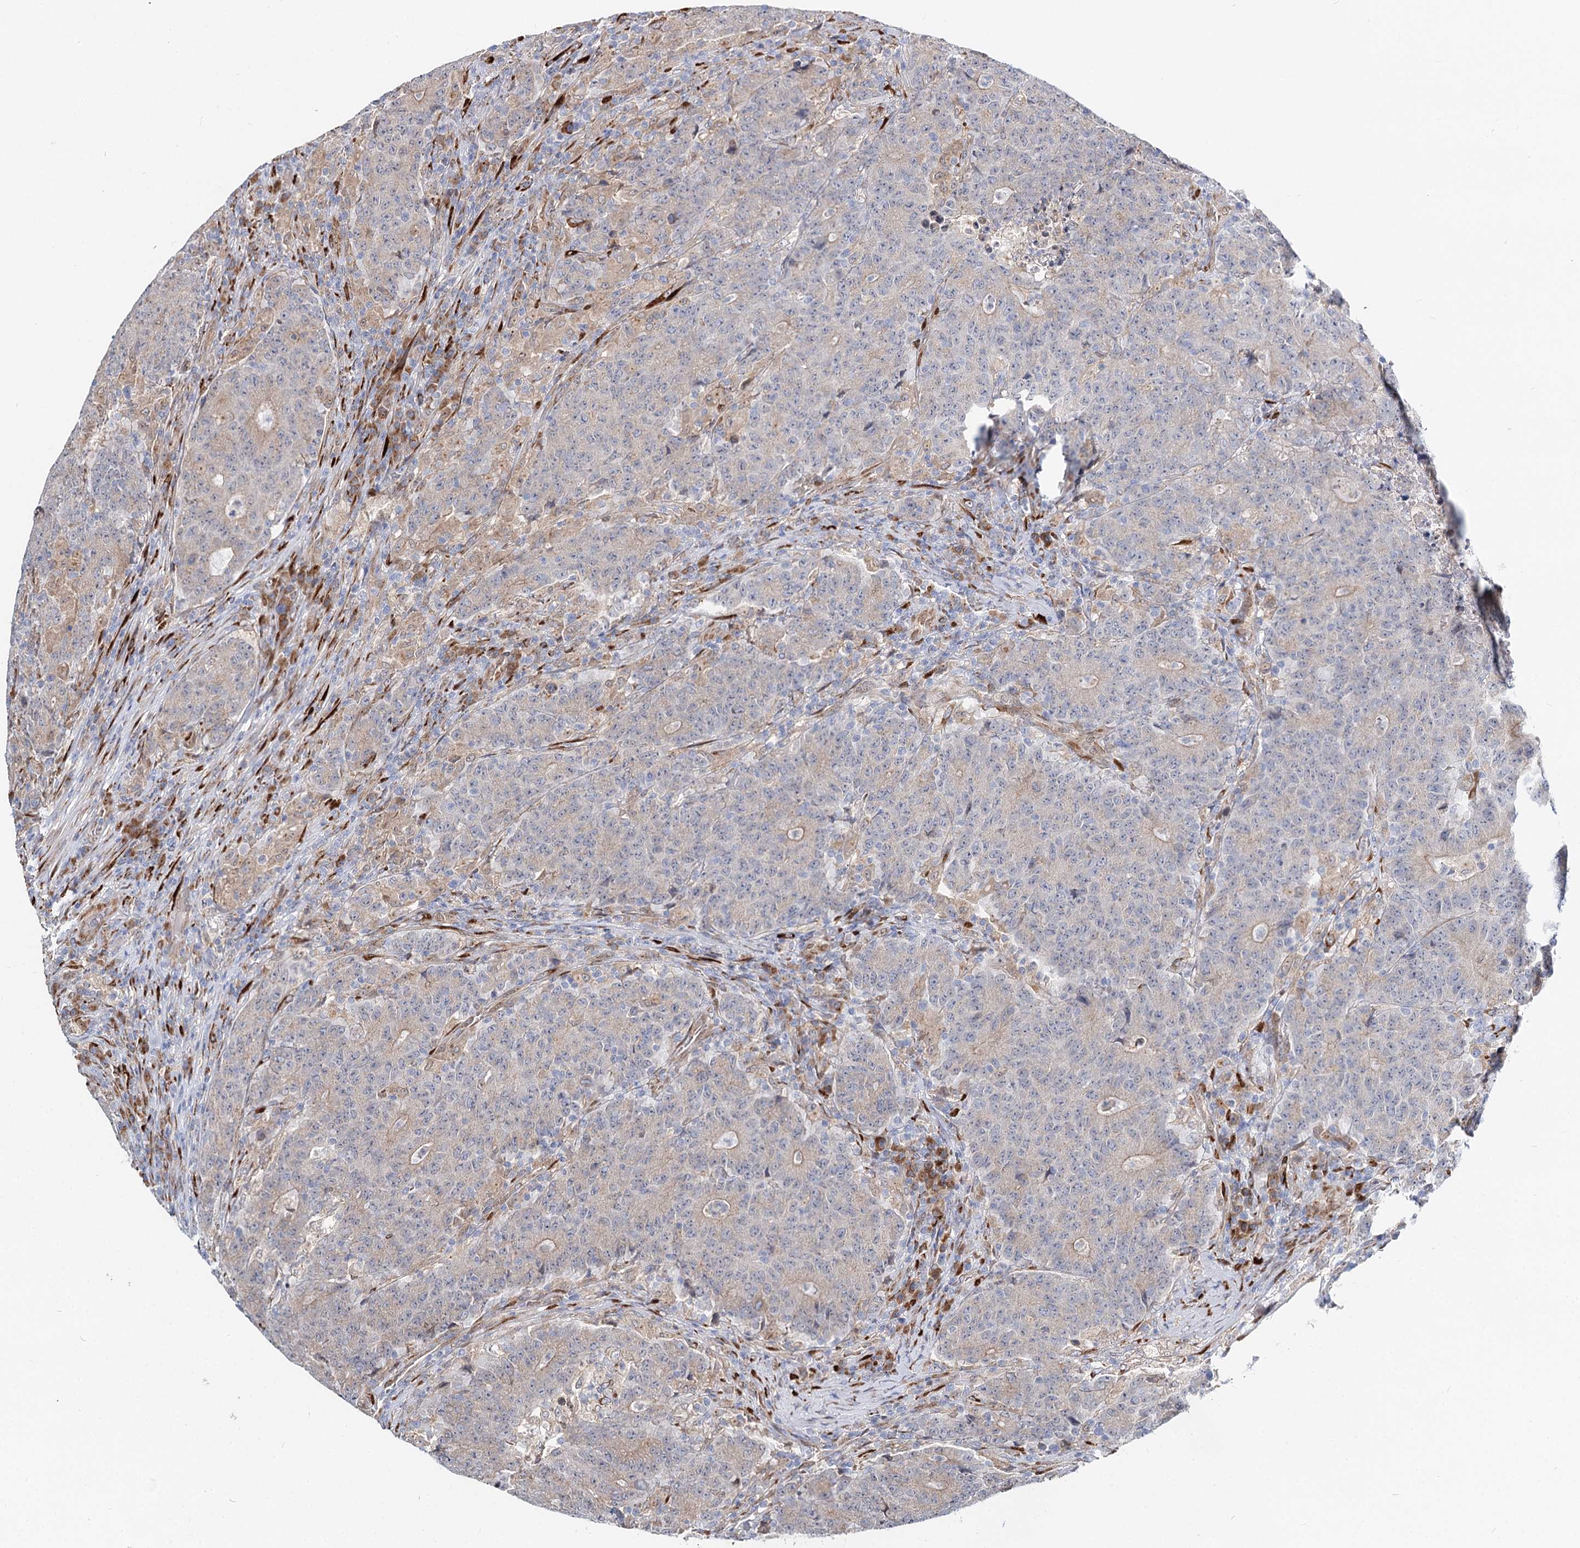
{"staining": {"intensity": "weak", "quantity": "<25%", "location": "cytoplasmic/membranous"}, "tissue": "colorectal cancer", "cell_type": "Tumor cells", "image_type": "cancer", "snomed": [{"axis": "morphology", "description": "Adenocarcinoma, NOS"}, {"axis": "topography", "description": "Colon"}], "caption": "A high-resolution image shows IHC staining of adenocarcinoma (colorectal), which displays no significant staining in tumor cells.", "gene": "SPART", "patient": {"sex": "female", "age": 75}}